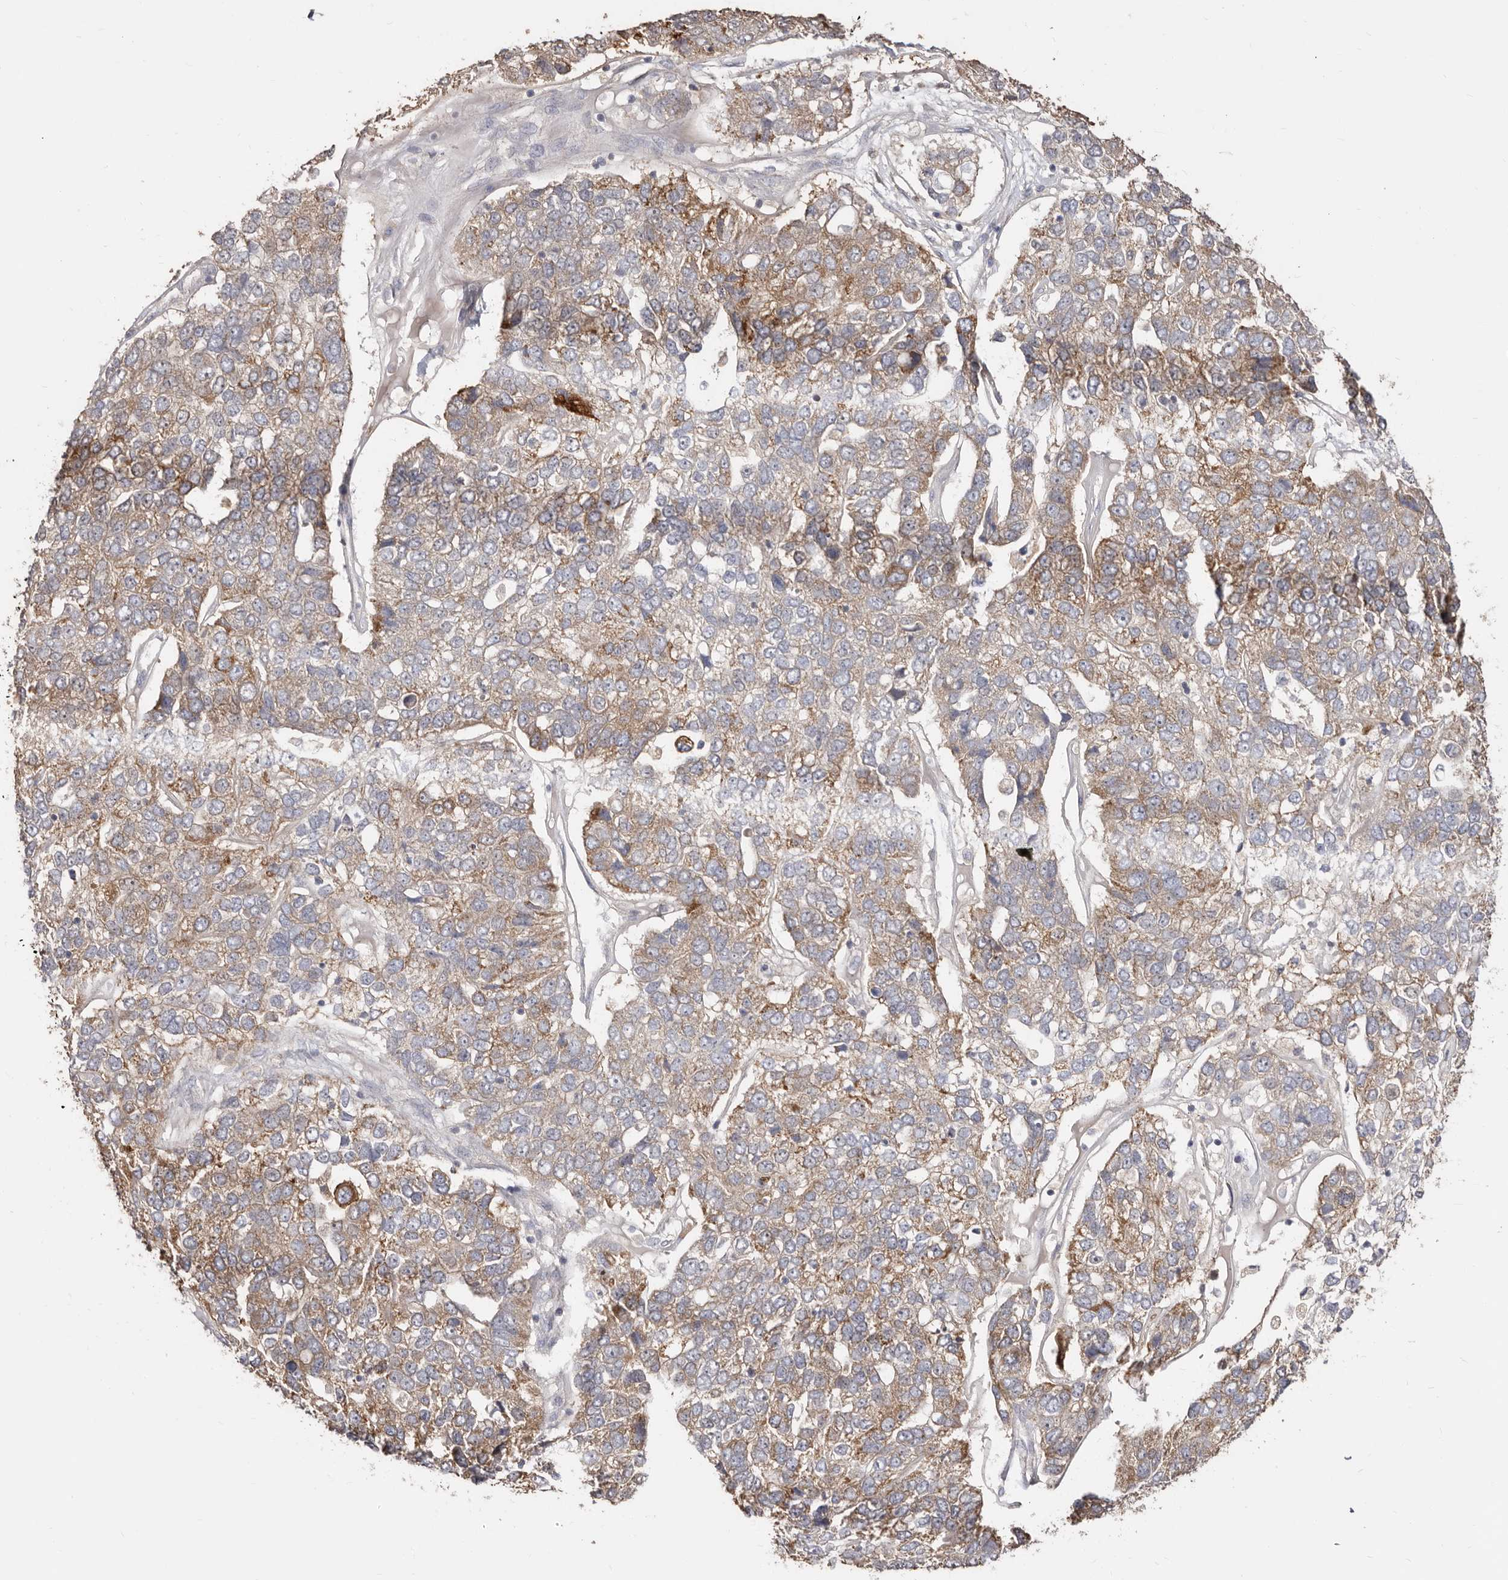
{"staining": {"intensity": "moderate", "quantity": "25%-75%", "location": "cytoplasmic/membranous"}, "tissue": "pancreatic cancer", "cell_type": "Tumor cells", "image_type": "cancer", "snomed": [{"axis": "morphology", "description": "Adenocarcinoma, NOS"}, {"axis": "topography", "description": "Pancreas"}], "caption": "Protein staining of adenocarcinoma (pancreatic) tissue exhibits moderate cytoplasmic/membranous expression in about 25%-75% of tumor cells.", "gene": "BAIAP2L1", "patient": {"sex": "female", "age": 61}}